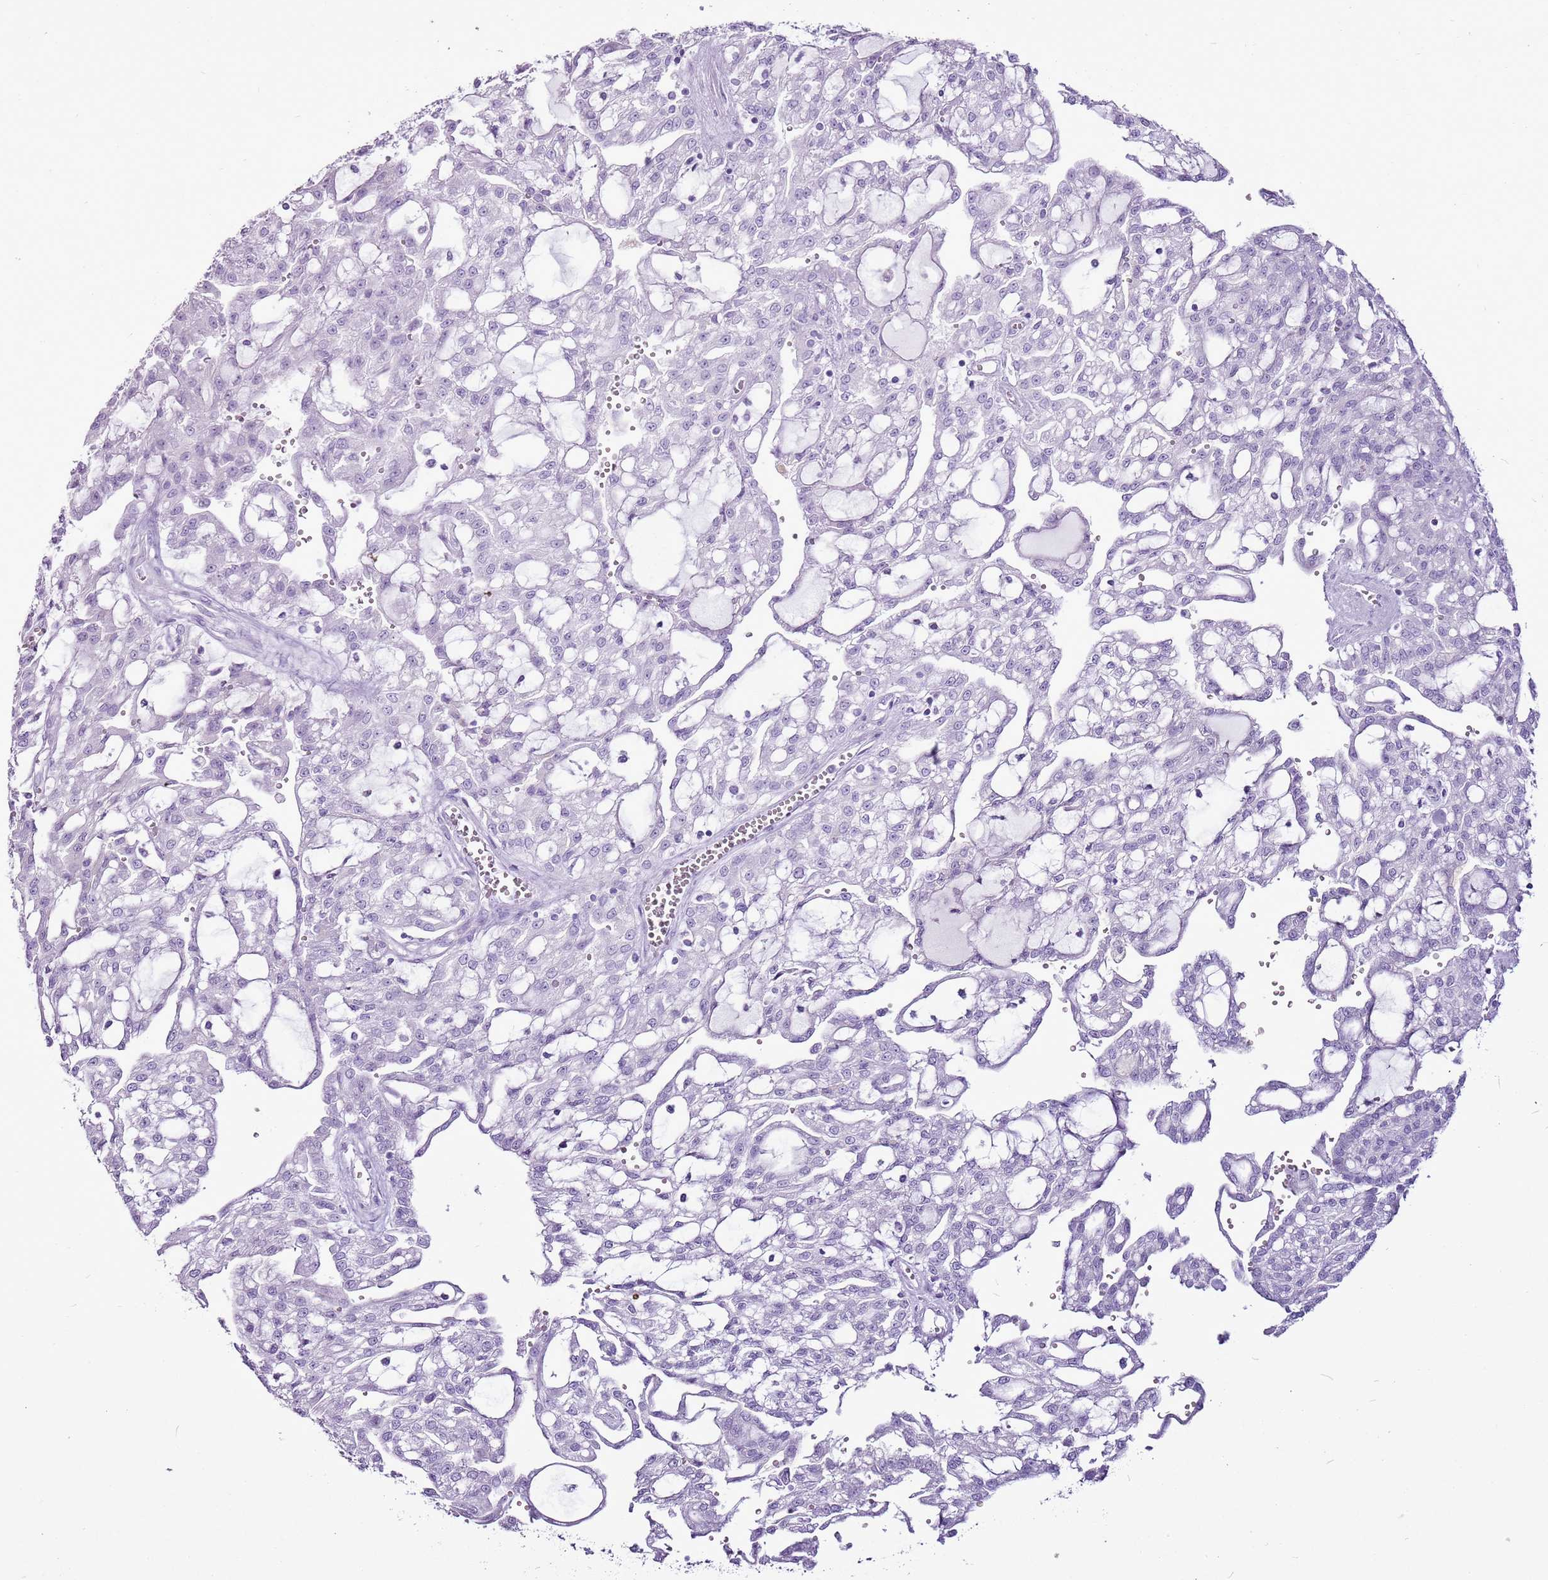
{"staining": {"intensity": "negative", "quantity": "none", "location": "none"}, "tissue": "renal cancer", "cell_type": "Tumor cells", "image_type": "cancer", "snomed": [{"axis": "morphology", "description": "Adenocarcinoma, NOS"}, {"axis": "topography", "description": "Kidney"}], "caption": "Tumor cells are negative for protein expression in human renal adenocarcinoma.", "gene": "CNFN", "patient": {"sex": "male", "age": 63}}